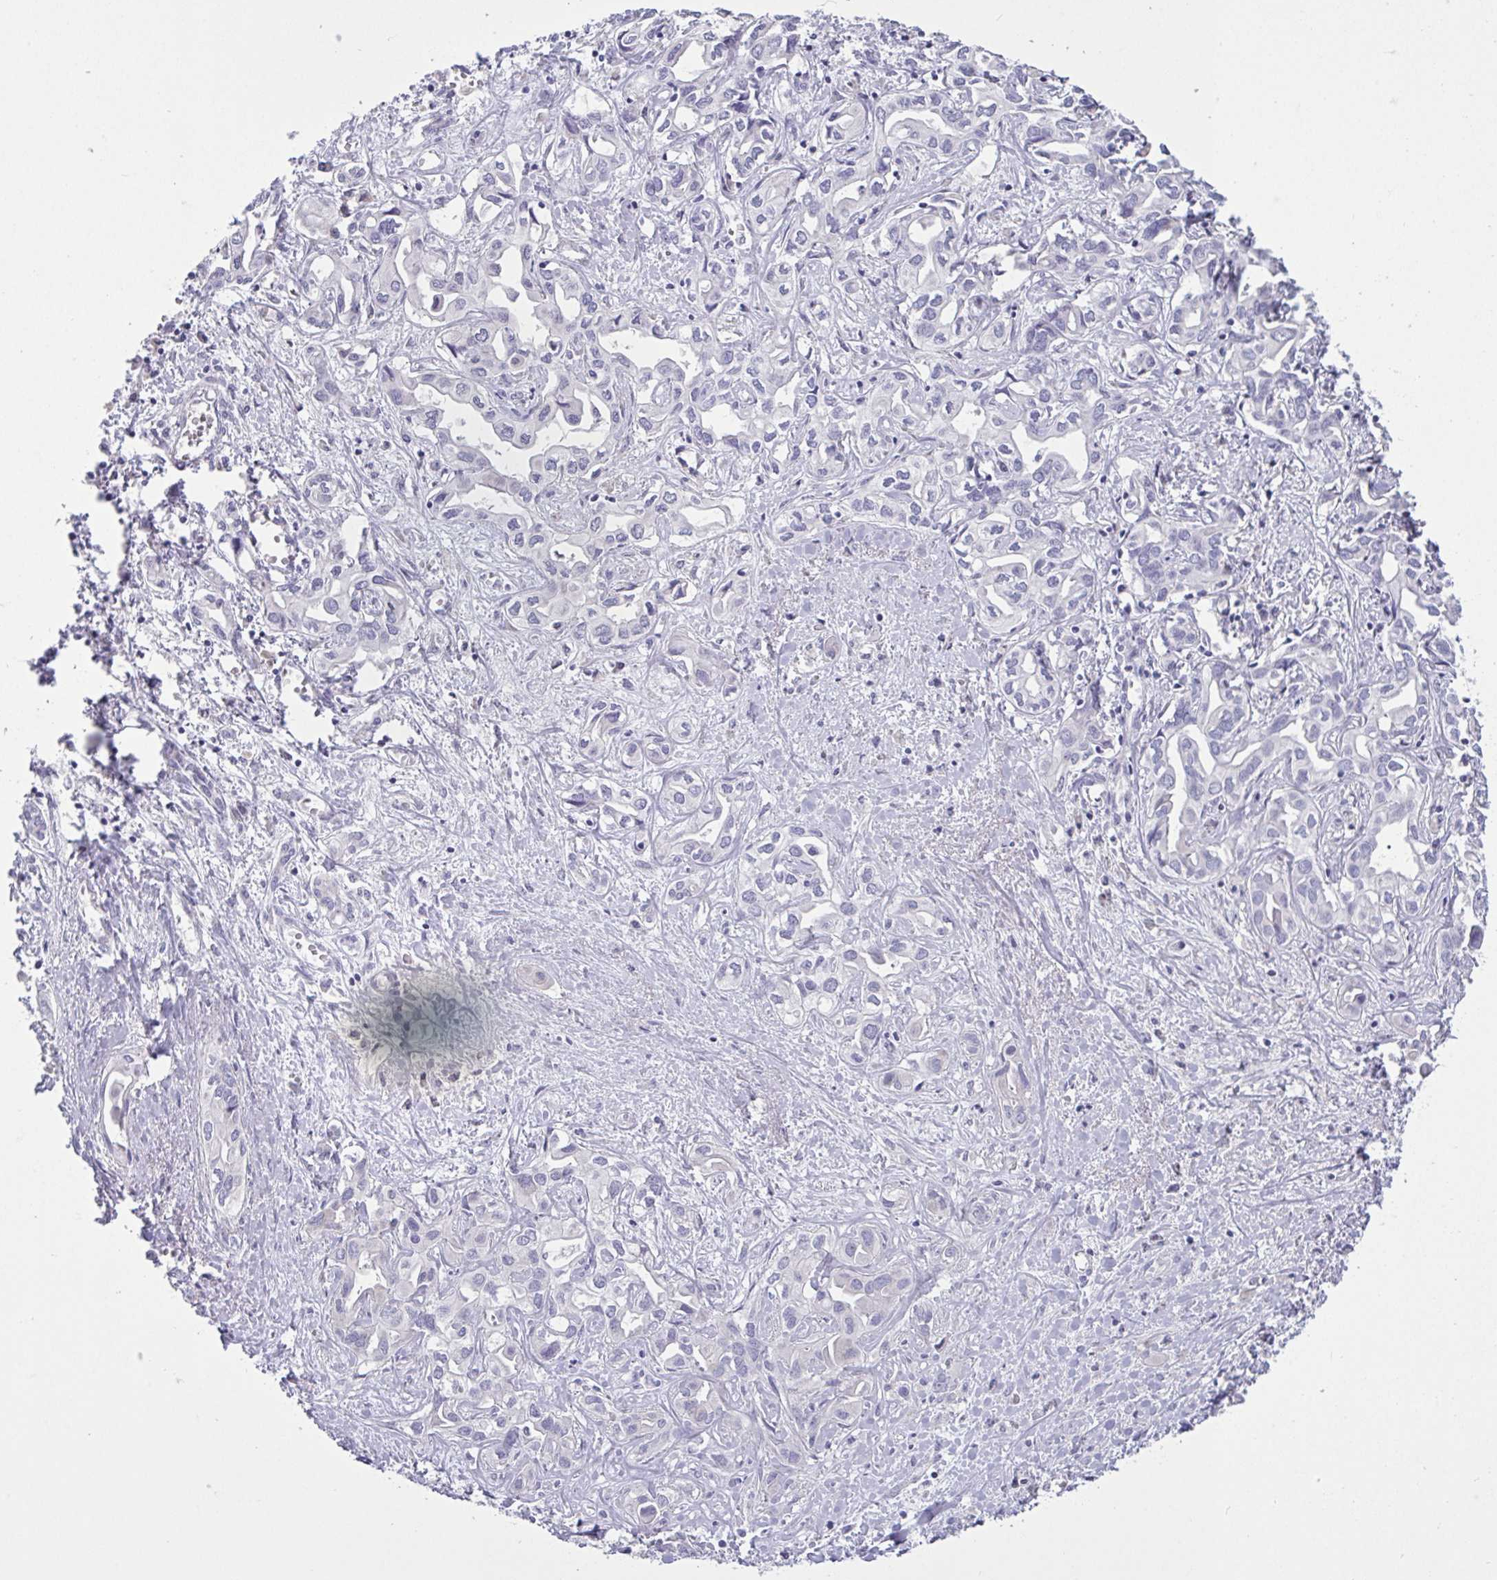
{"staining": {"intensity": "negative", "quantity": "none", "location": "none"}, "tissue": "liver cancer", "cell_type": "Tumor cells", "image_type": "cancer", "snomed": [{"axis": "morphology", "description": "Cholangiocarcinoma"}, {"axis": "topography", "description": "Liver"}], "caption": "Micrograph shows no significant protein staining in tumor cells of liver cancer (cholangiocarcinoma).", "gene": "C4orf33", "patient": {"sex": "female", "age": 64}}